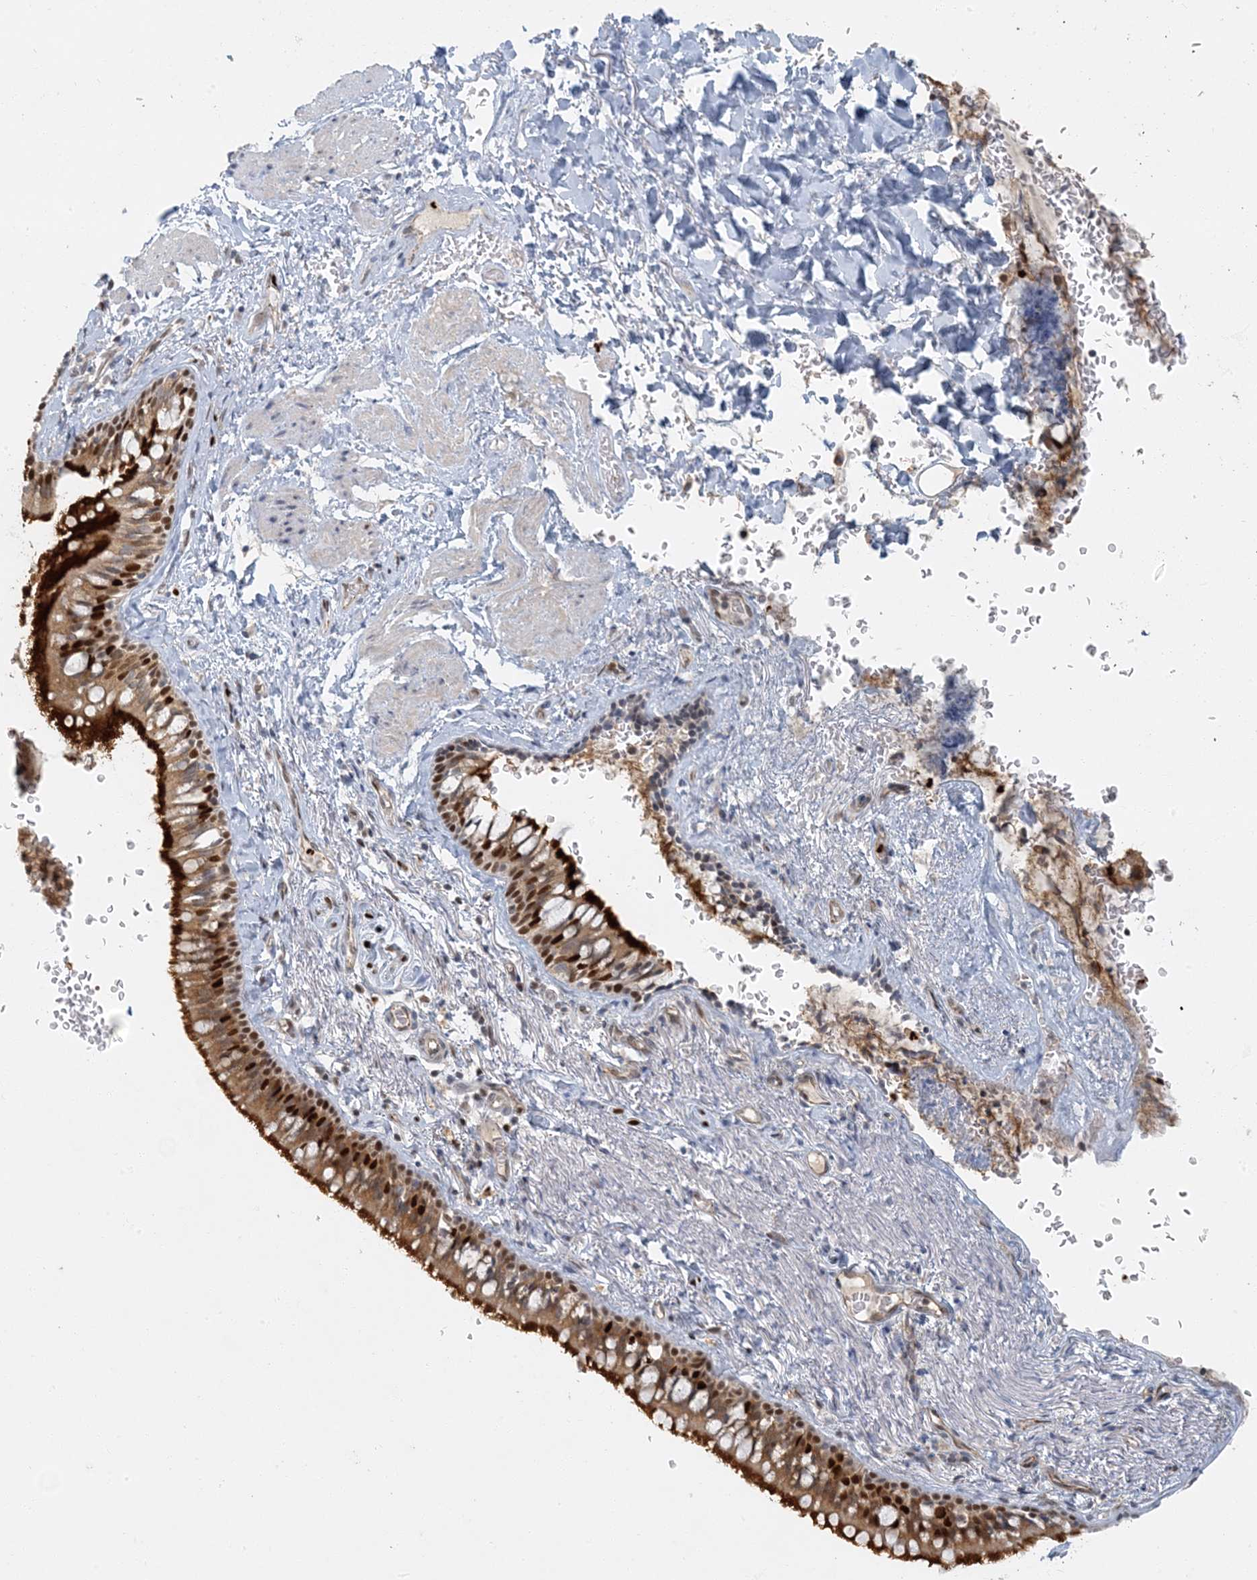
{"staining": {"intensity": "strong", "quantity": ">75%", "location": "cytoplasmic/membranous,nuclear"}, "tissue": "bronchus", "cell_type": "Respiratory epithelial cells", "image_type": "normal", "snomed": [{"axis": "morphology", "description": "Normal tissue, NOS"}, {"axis": "topography", "description": "Cartilage tissue"}, {"axis": "topography", "description": "Bronchus"}], "caption": "Unremarkable bronchus shows strong cytoplasmic/membranous,nuclear expression in approximately >75% of respiratory epithelial cells (Brightfield microscopy of DAB IHC at high magnification)..", "gene": "AK9", "patient": {"sex": "female", "age": 36}}